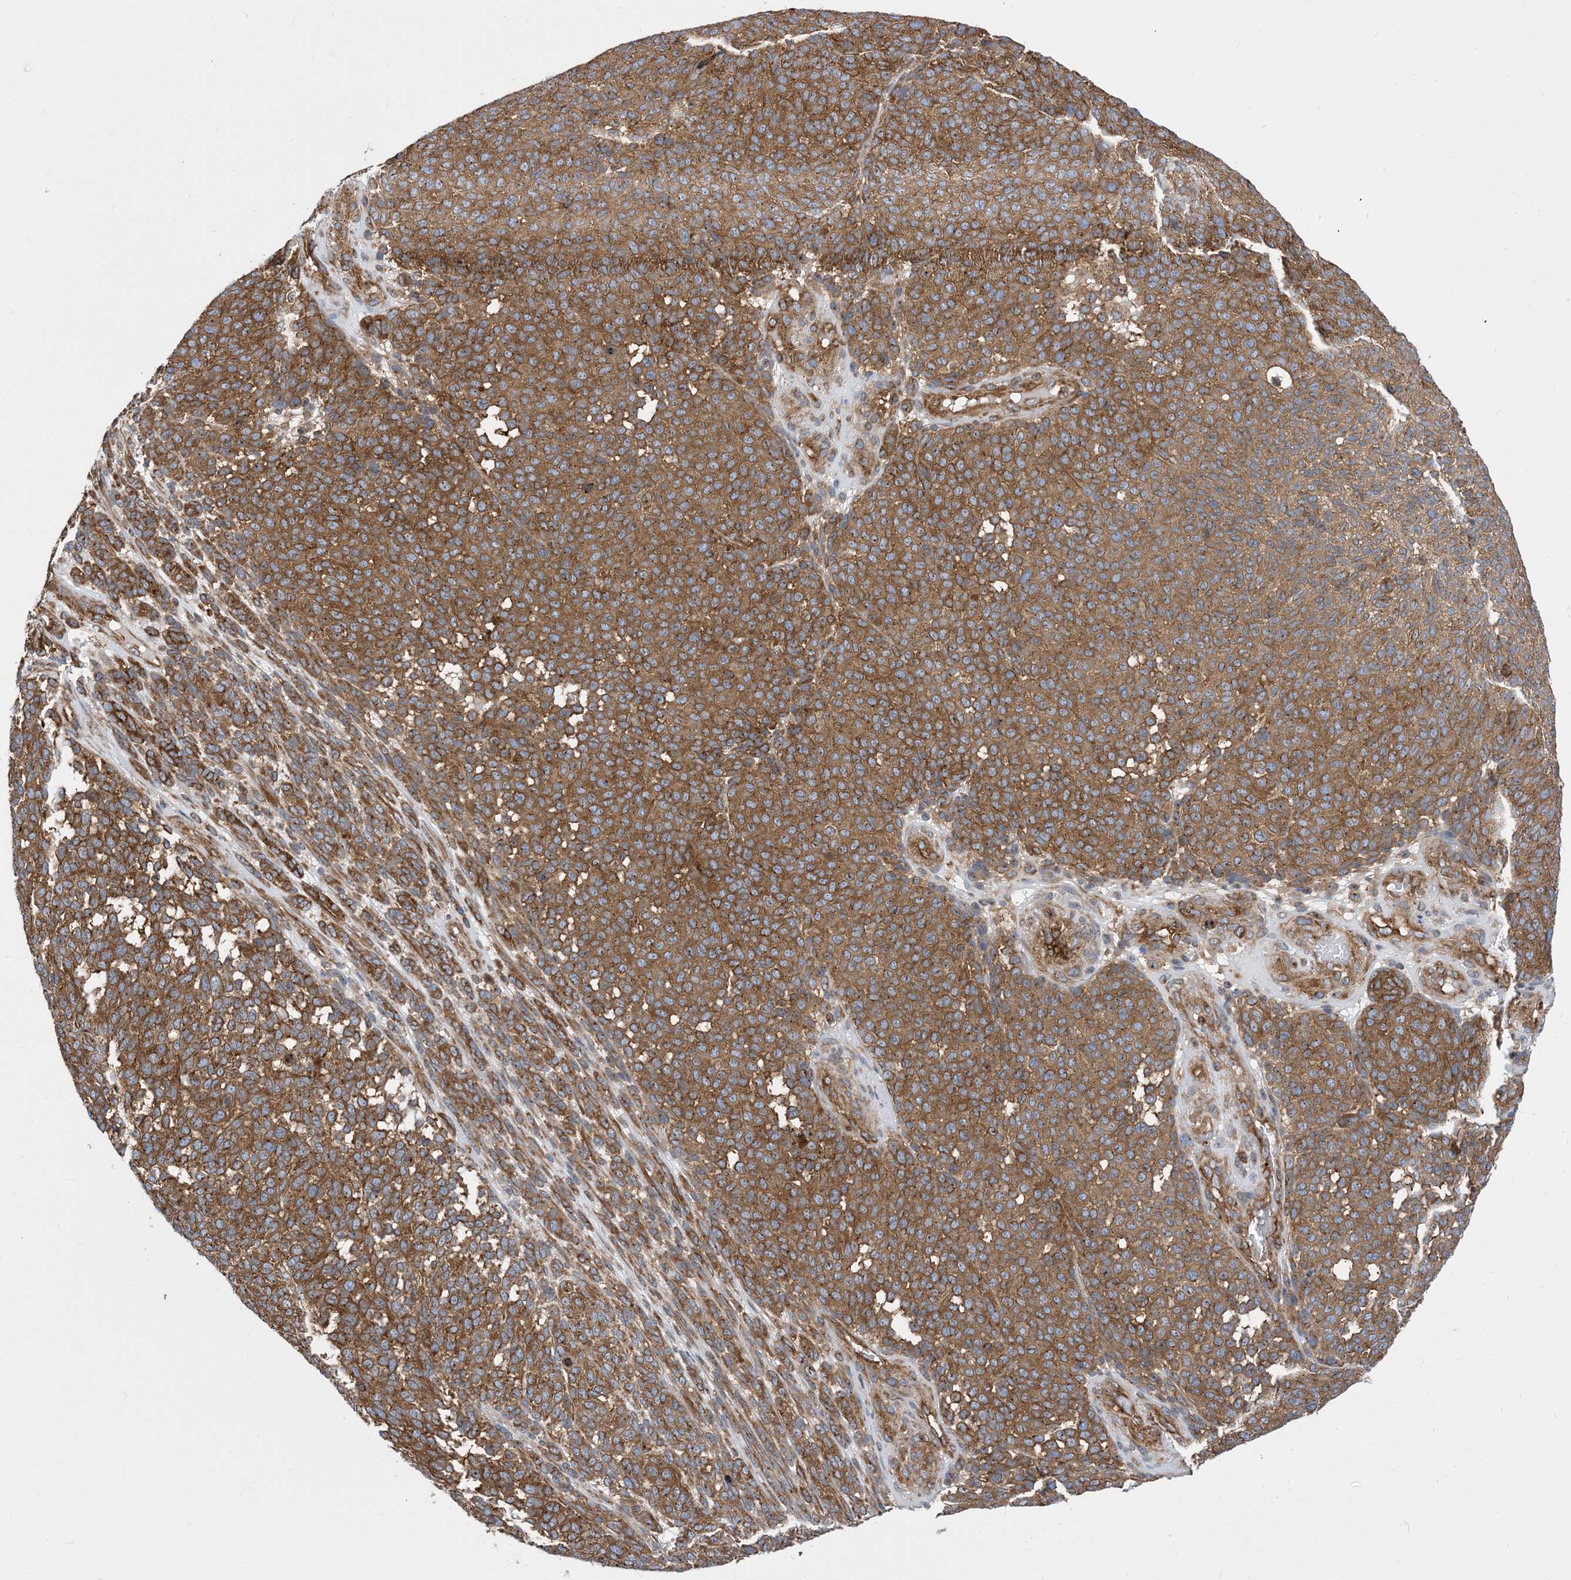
{"staining": {"intensity": "moderate", "quantity": ">75%", "location": "cytoplasmic/membranous"}, "tissue": "melanoma", "cell_type": "Tumor cells", "image_type": "cancer", "snomed": [{"axis": "morphology", "description": "Malignant melanoma, NOS"}, {"axis": "topography", "description": "Skin"}], "caption": "Melanoma stained for a protein exhibits moderate cytoplasmic/membranous positivity in tumor cells.", "gene": "DYNC1LI1", "patient": {"sex": "male", "age": 49}}